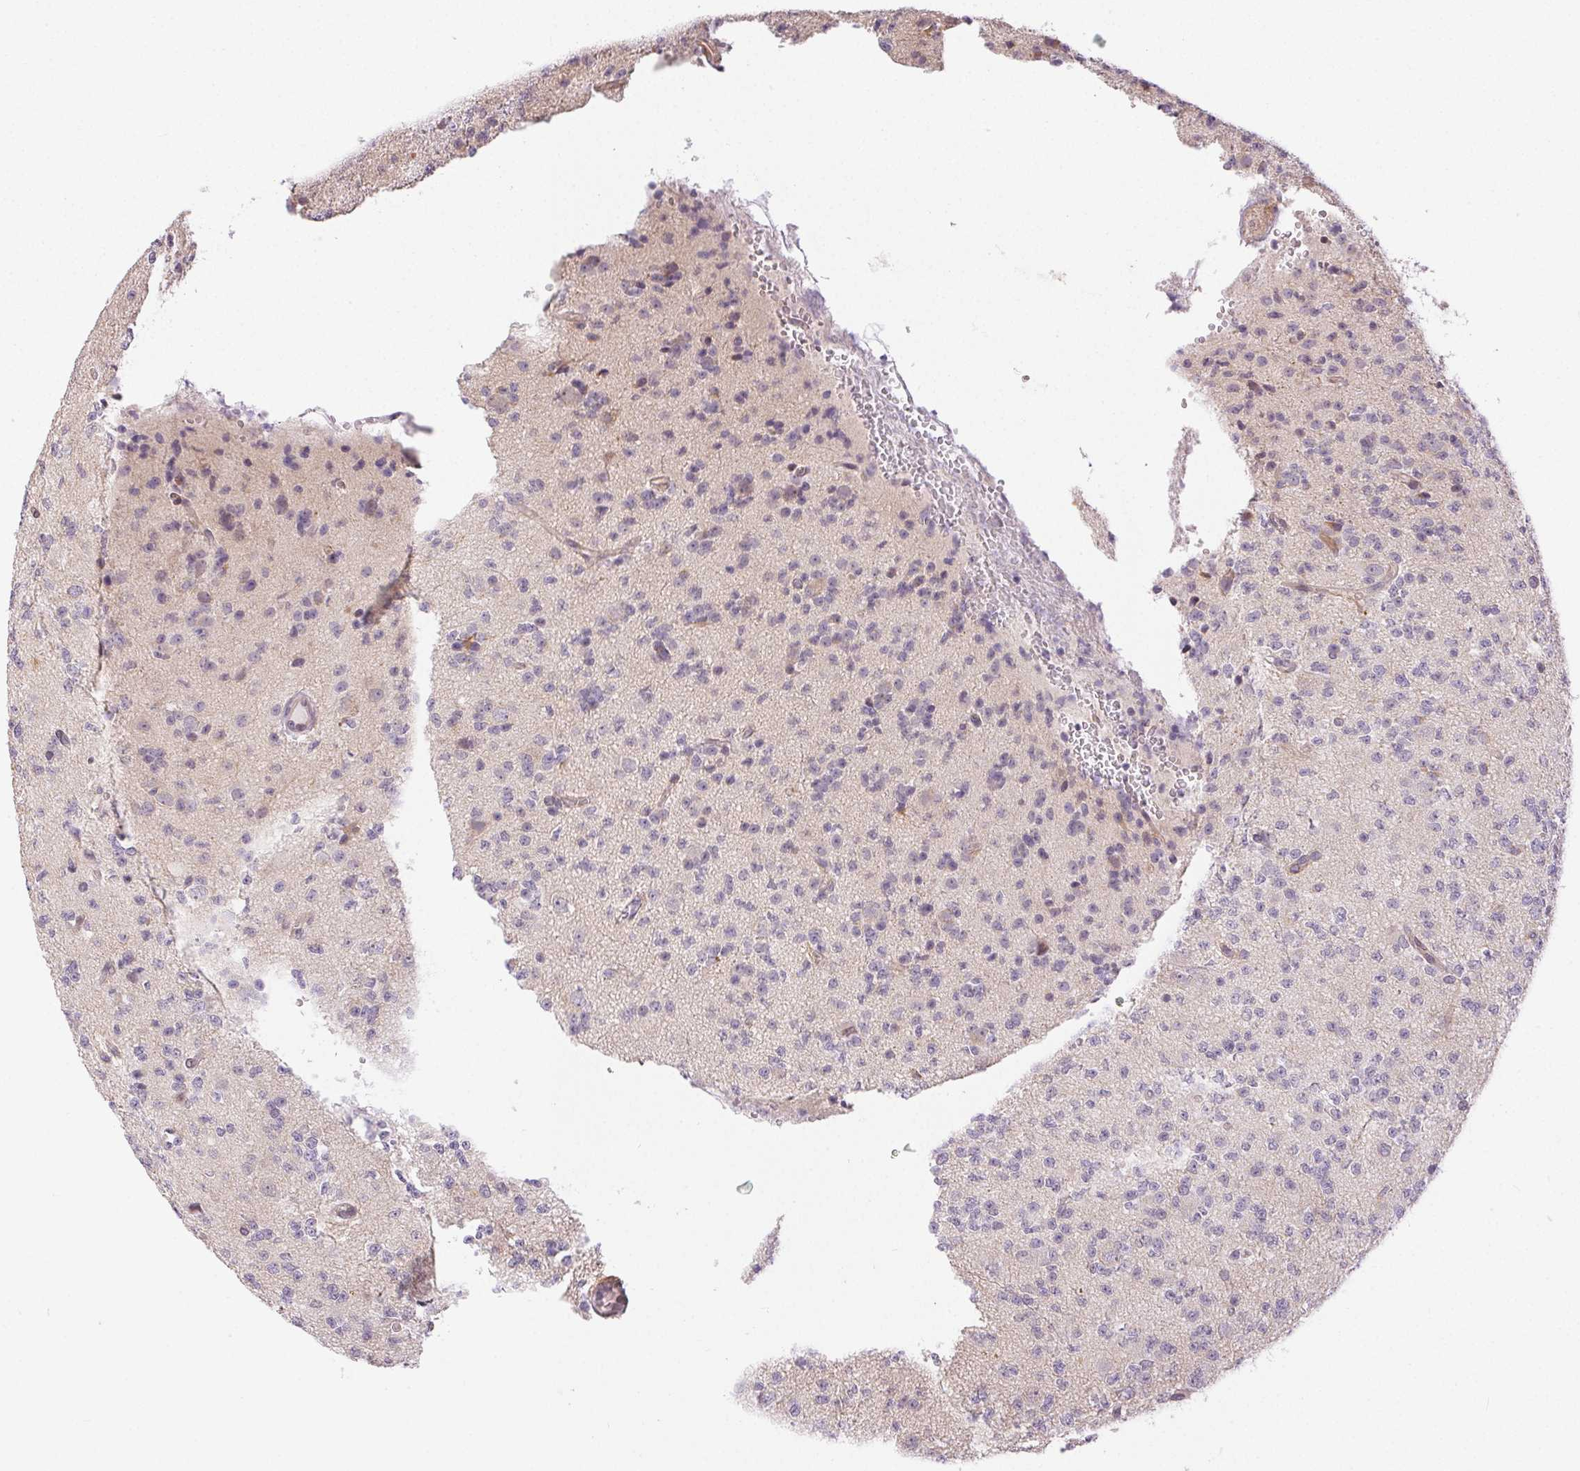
{"staining": {"intensity": "negative", "quantity": "none", "location": "none"}, "tissue": "glioma", "cell_type": "Tumor cells", "image_type": "cancer", "snomed": [{"axis": "morphology", "description": "Glioma, malignant, High grade"}, {"axis": "topography", "description": "Brain"}], "caption": "The image displays no significant expression in tumor cells of glioma. (DAB IHC visualized using brightfield microscopy, high magnification).", "gene": "RPGRIP1", "patient": {"sex": "male", "age": 36}}